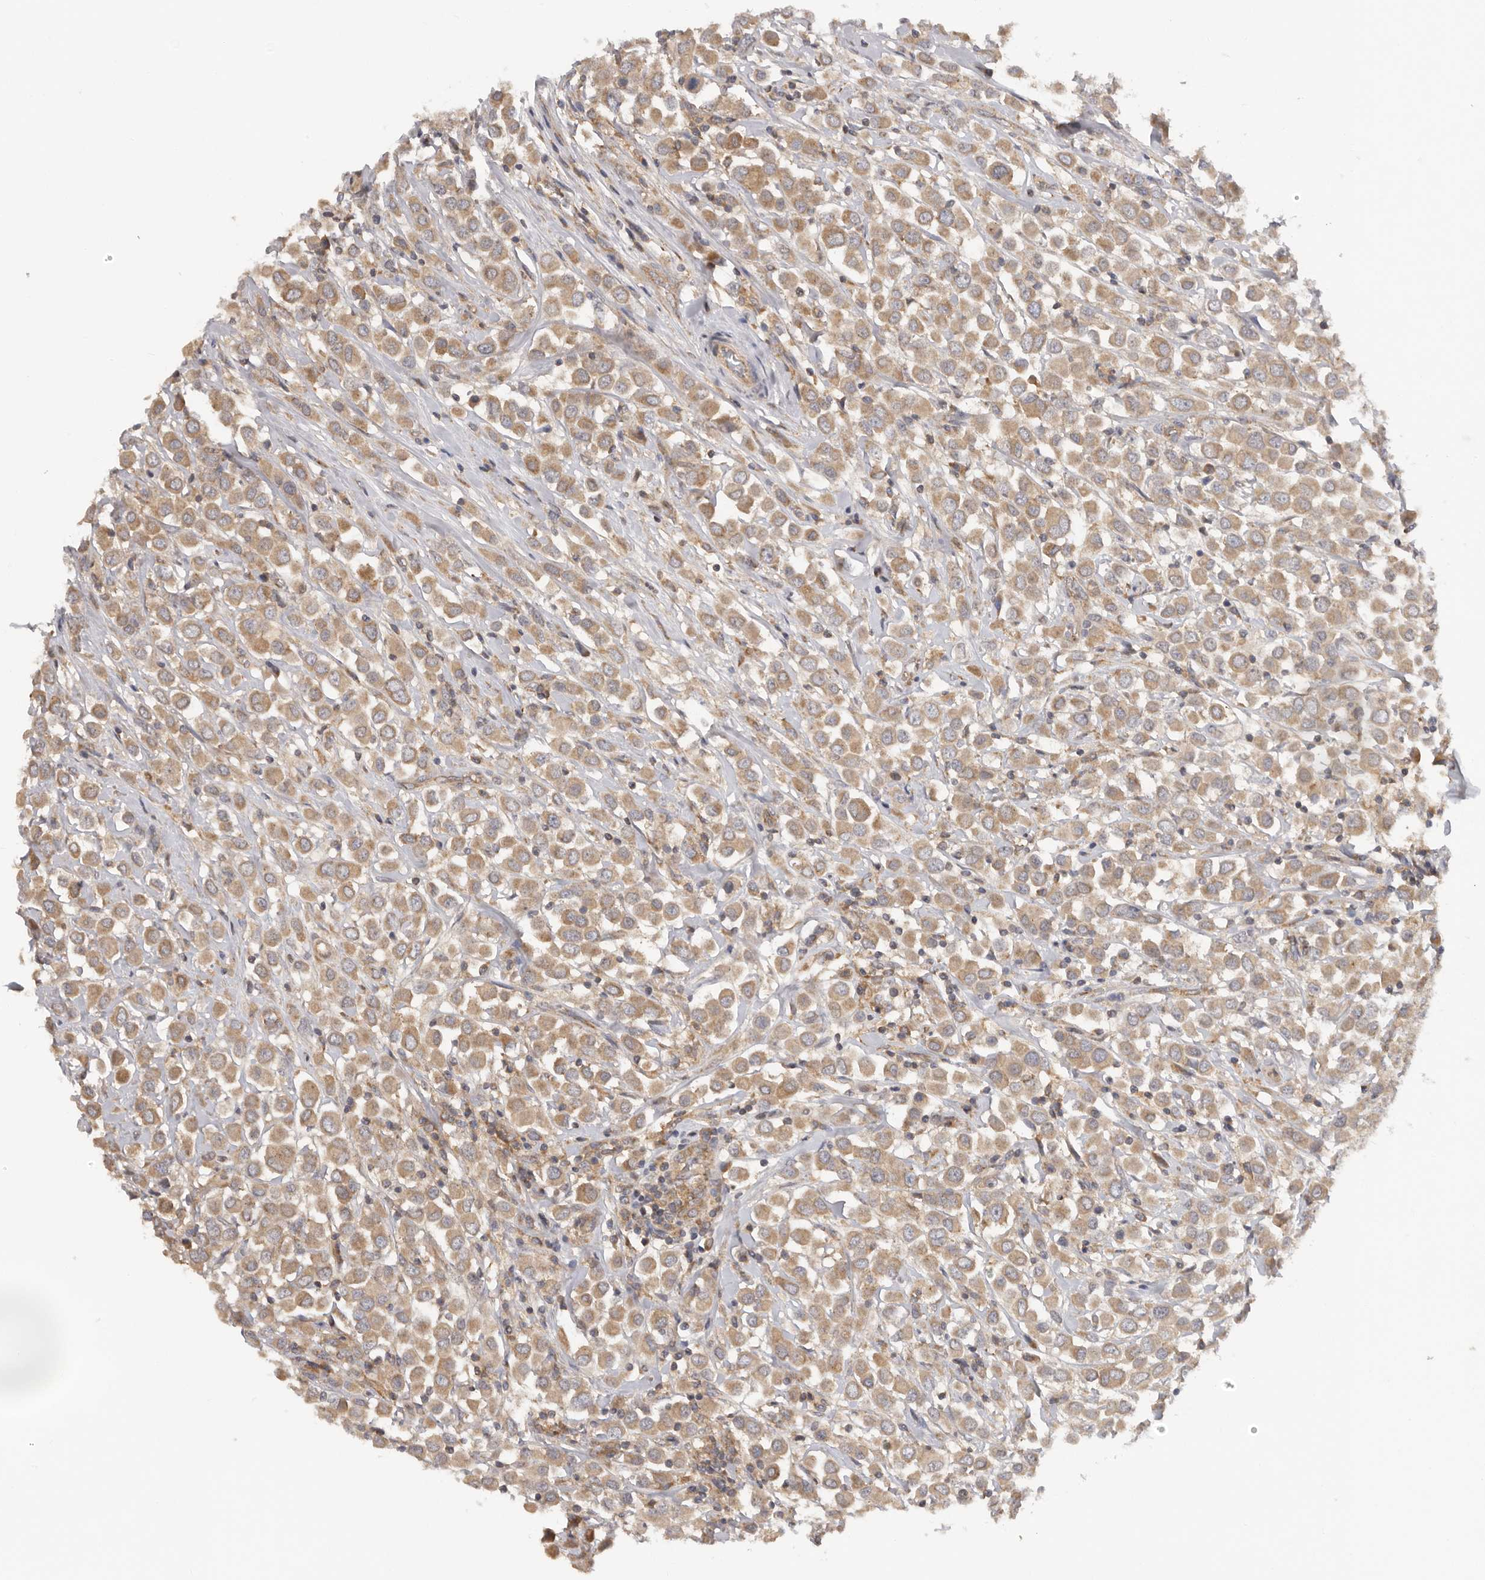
{"staining": {"intensity": "moderate", "quantity": ">75%", "location": "cytoplasmic/membranous"}, "tissue": "breast cancer", "cell_type": "Tumor cells", "image_type": "cancer", "snomed": [{"axis": "morphology", "description": "Duct carcinoma"}, {"axis": "topography", "description": "Breast"}], "caption": "Breast intraductal carcinoma stained for a protein (brown) shows moderate cytoplasmic/membranous positive expression in about >75% of tumor cells.", "gene": "PPP1R42", "patient": {"sex": "female", "age": 61}}